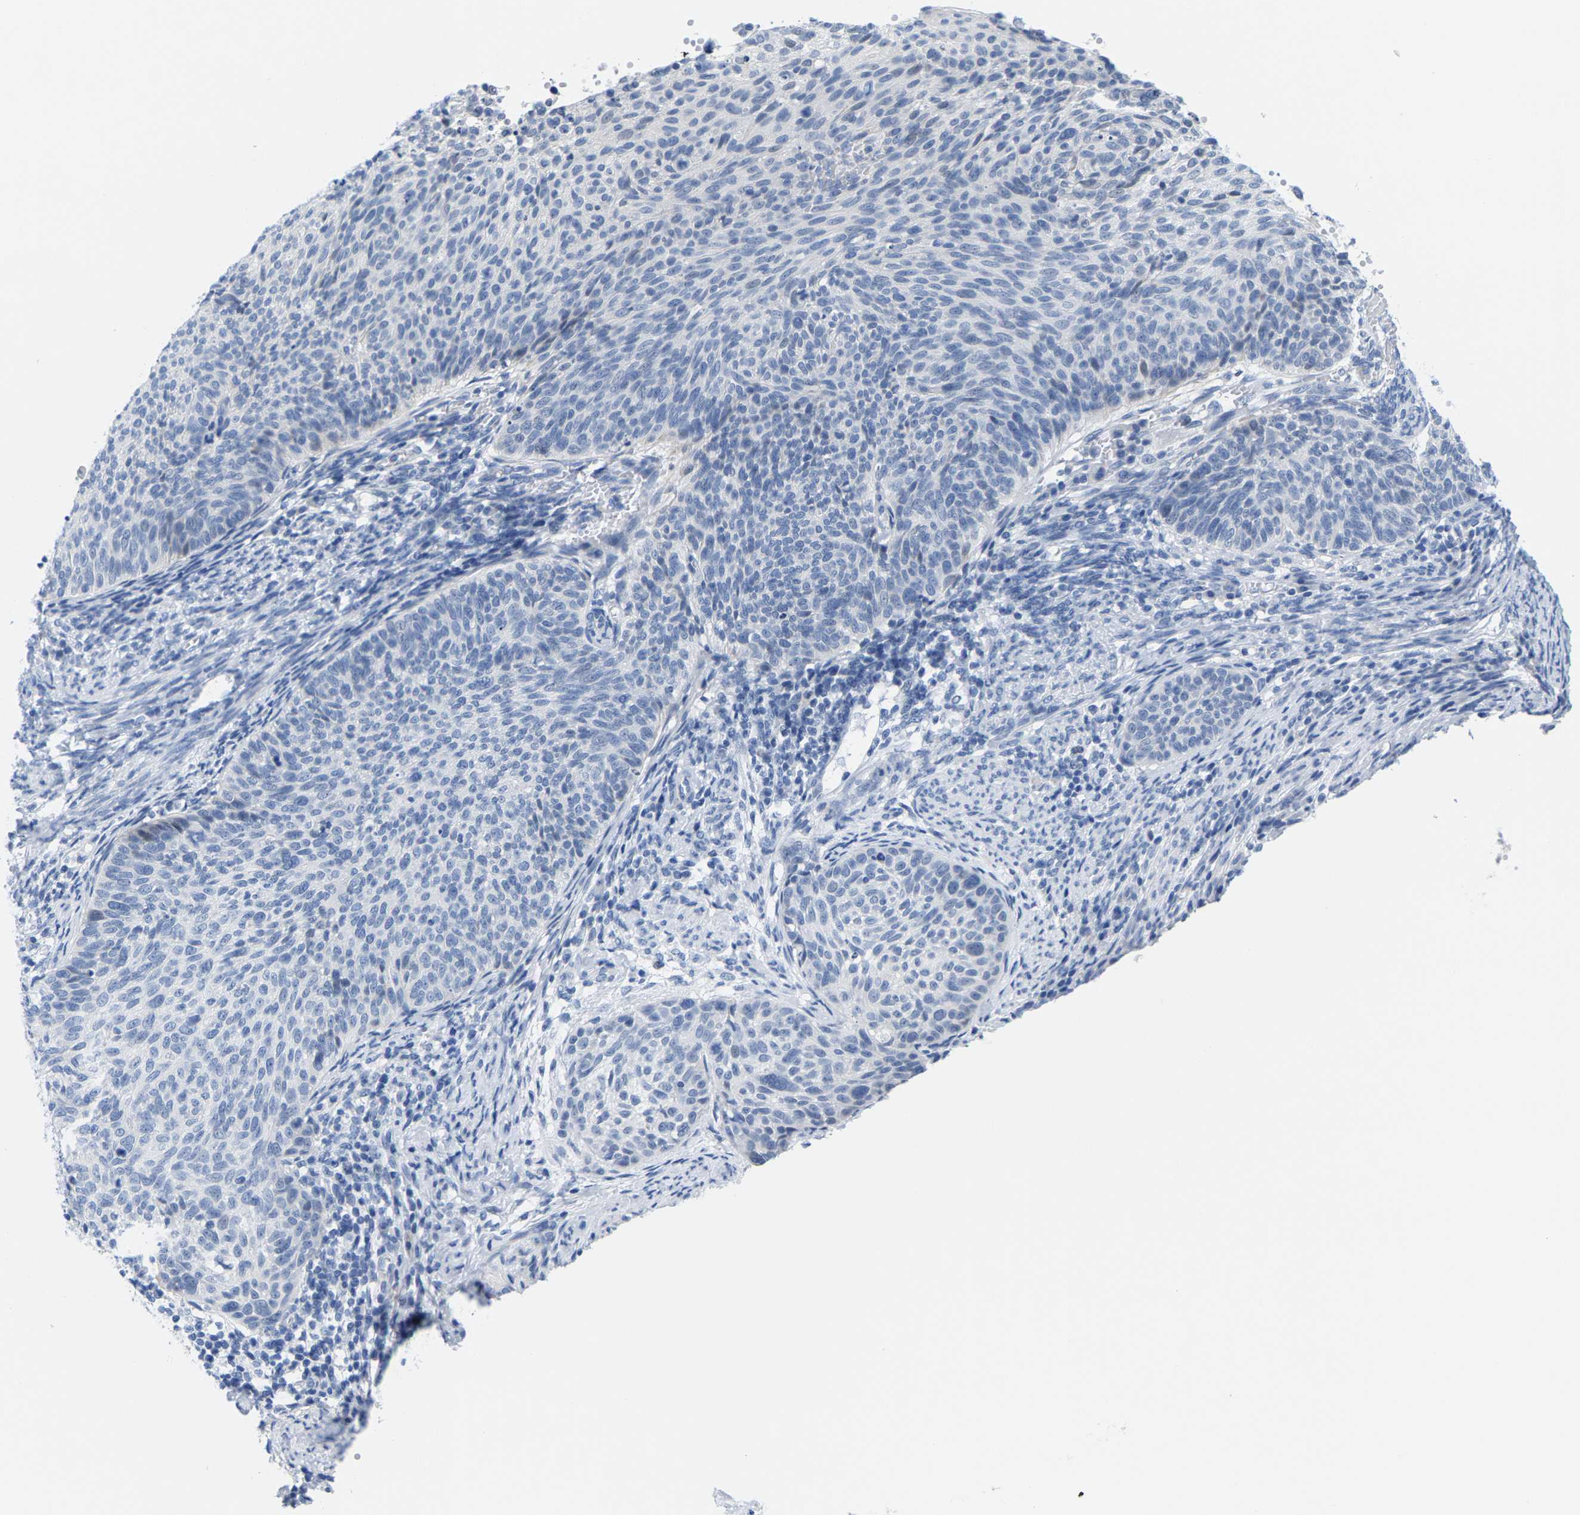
{"staining": {"intensity": "negative", "quantity": "none", "location": "none"}, "tissue": "cervical cancer", "cell_type": "Tumor cells", "image_type": "cancer", "snomed": [{"axis": "morphology", "description": "Squamous cell carcinoma, NOS"}, {"axis": "topography", "description": "Cervix"}], "caption": "DAB immunohistochemical staining of cervical cancer (squamous cell carcinoma) reveals no significant expression in tumor cells.", "gene": "KLHL1", "patient": {"sex": "female", "age": 70}}